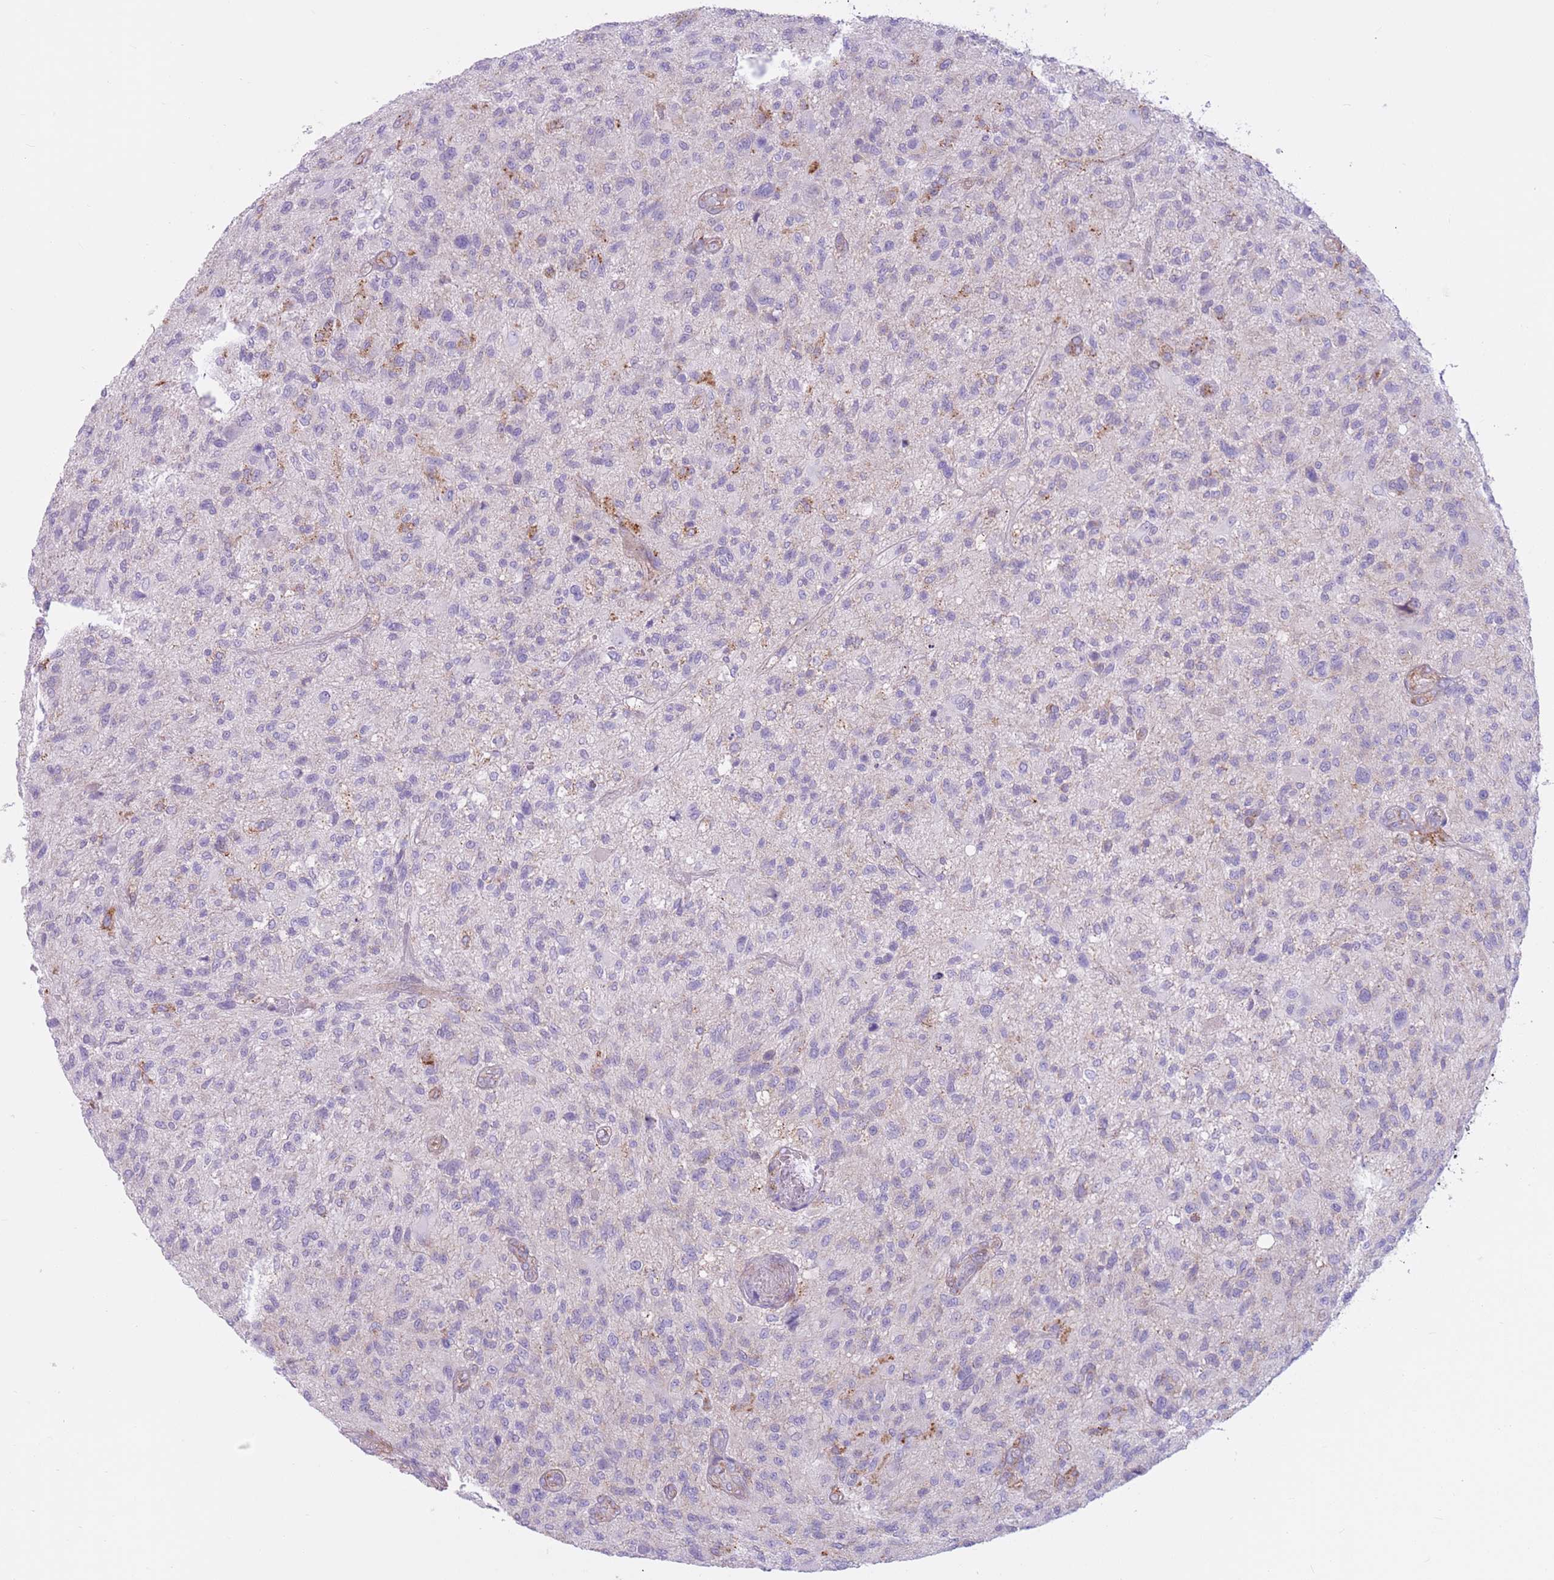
{"staining": {"intensity": "negative", "quantity": "none", "location": "none"}, "tissue": "glioma", "cell_type": "Tumor cells", "image_type": "cancer", "snomed": [{"axis": "morphology", "description": "Glioma, malignant, High grade"}, {"axis": "topography", "description": "Brain"}], "caption": "This is an immunohistochemistry photomicrograph of human malignant glioma (high-grade). There is no positivity in tumor cells.", "gene": "SNX6", "patient": {"sex": "male", "age": 47}}